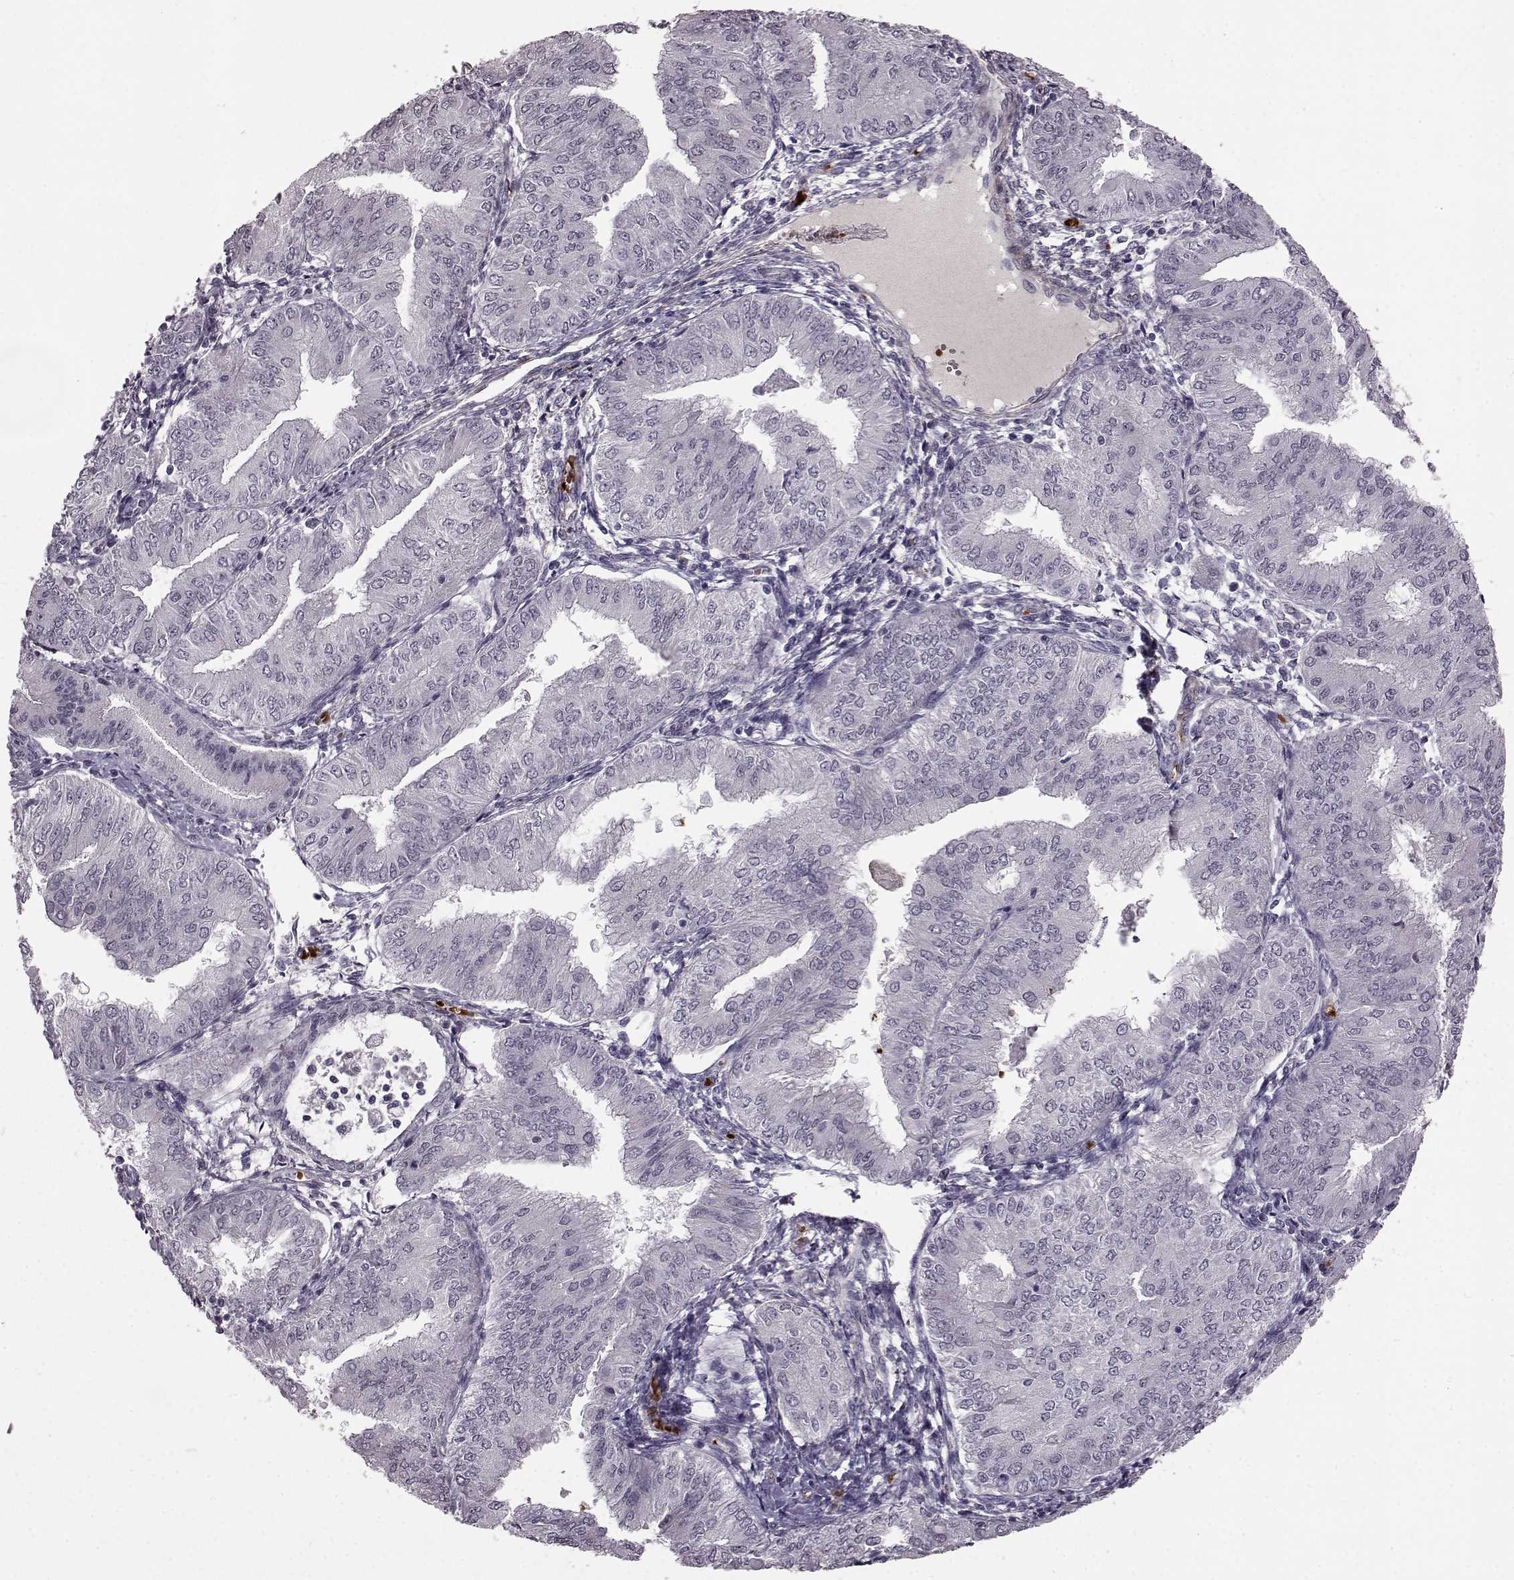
{"staining": {"intensity": "negative", "quantity": "none", "location": "none"}, "tissue": "endometrial cancer", "cell_type": "Tumor cells", "image_type": "cancer", "snomed": [{"axis": "morphology", "description": "Adenocarcinoma, NOS"}, {"axis": "topography", "description": "Endometrium"}], "caption": "Immunohistochemistry image of human endometrial cancer (adenocarcinoma) stained for a protein (brown), which exhibits no positivity in tumor cells.", "gene": "PROP1", "patient": {"sex": "female", "age": 53}}